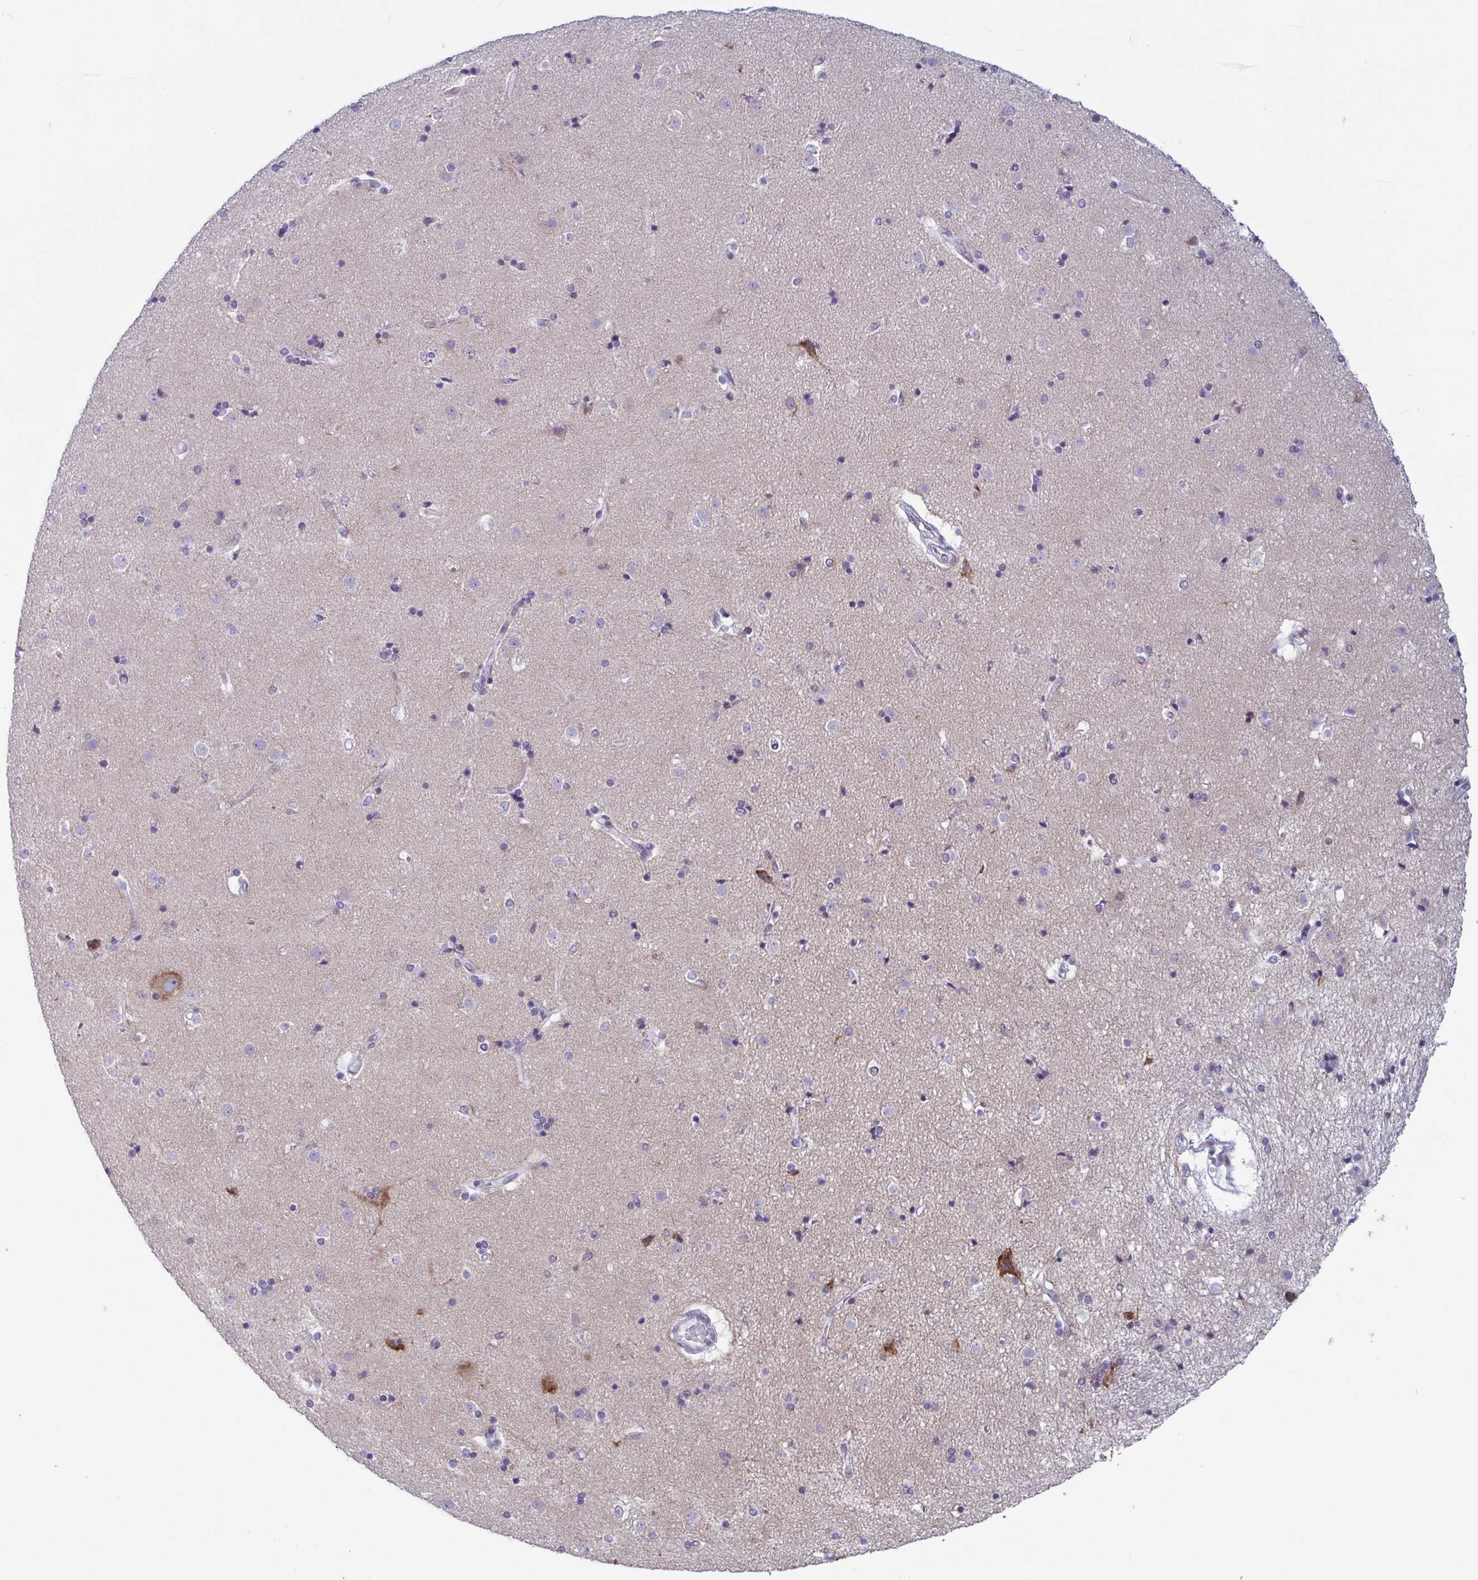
{"staining": {"intensity": "negative", "quantity": "none", "location": "none"}, "tissue": "caudate", "cell_type": "Glial cells", "image_type": "normal", "snomed": [{"axis": "morphology", "description": "Normal tissue, NOS"}, {"axis": "topography", "description": "Lateral ventricle wall"}], "caption": "Glial cells are negative for protein expression in benign human caudate. (DAB (3,3'-diaminobenzidine) immunohistochemistry (IHC) with hematoxylin counter stain).", "gene": "RBM7", "patient": {"sex": "female", "age": 71}}